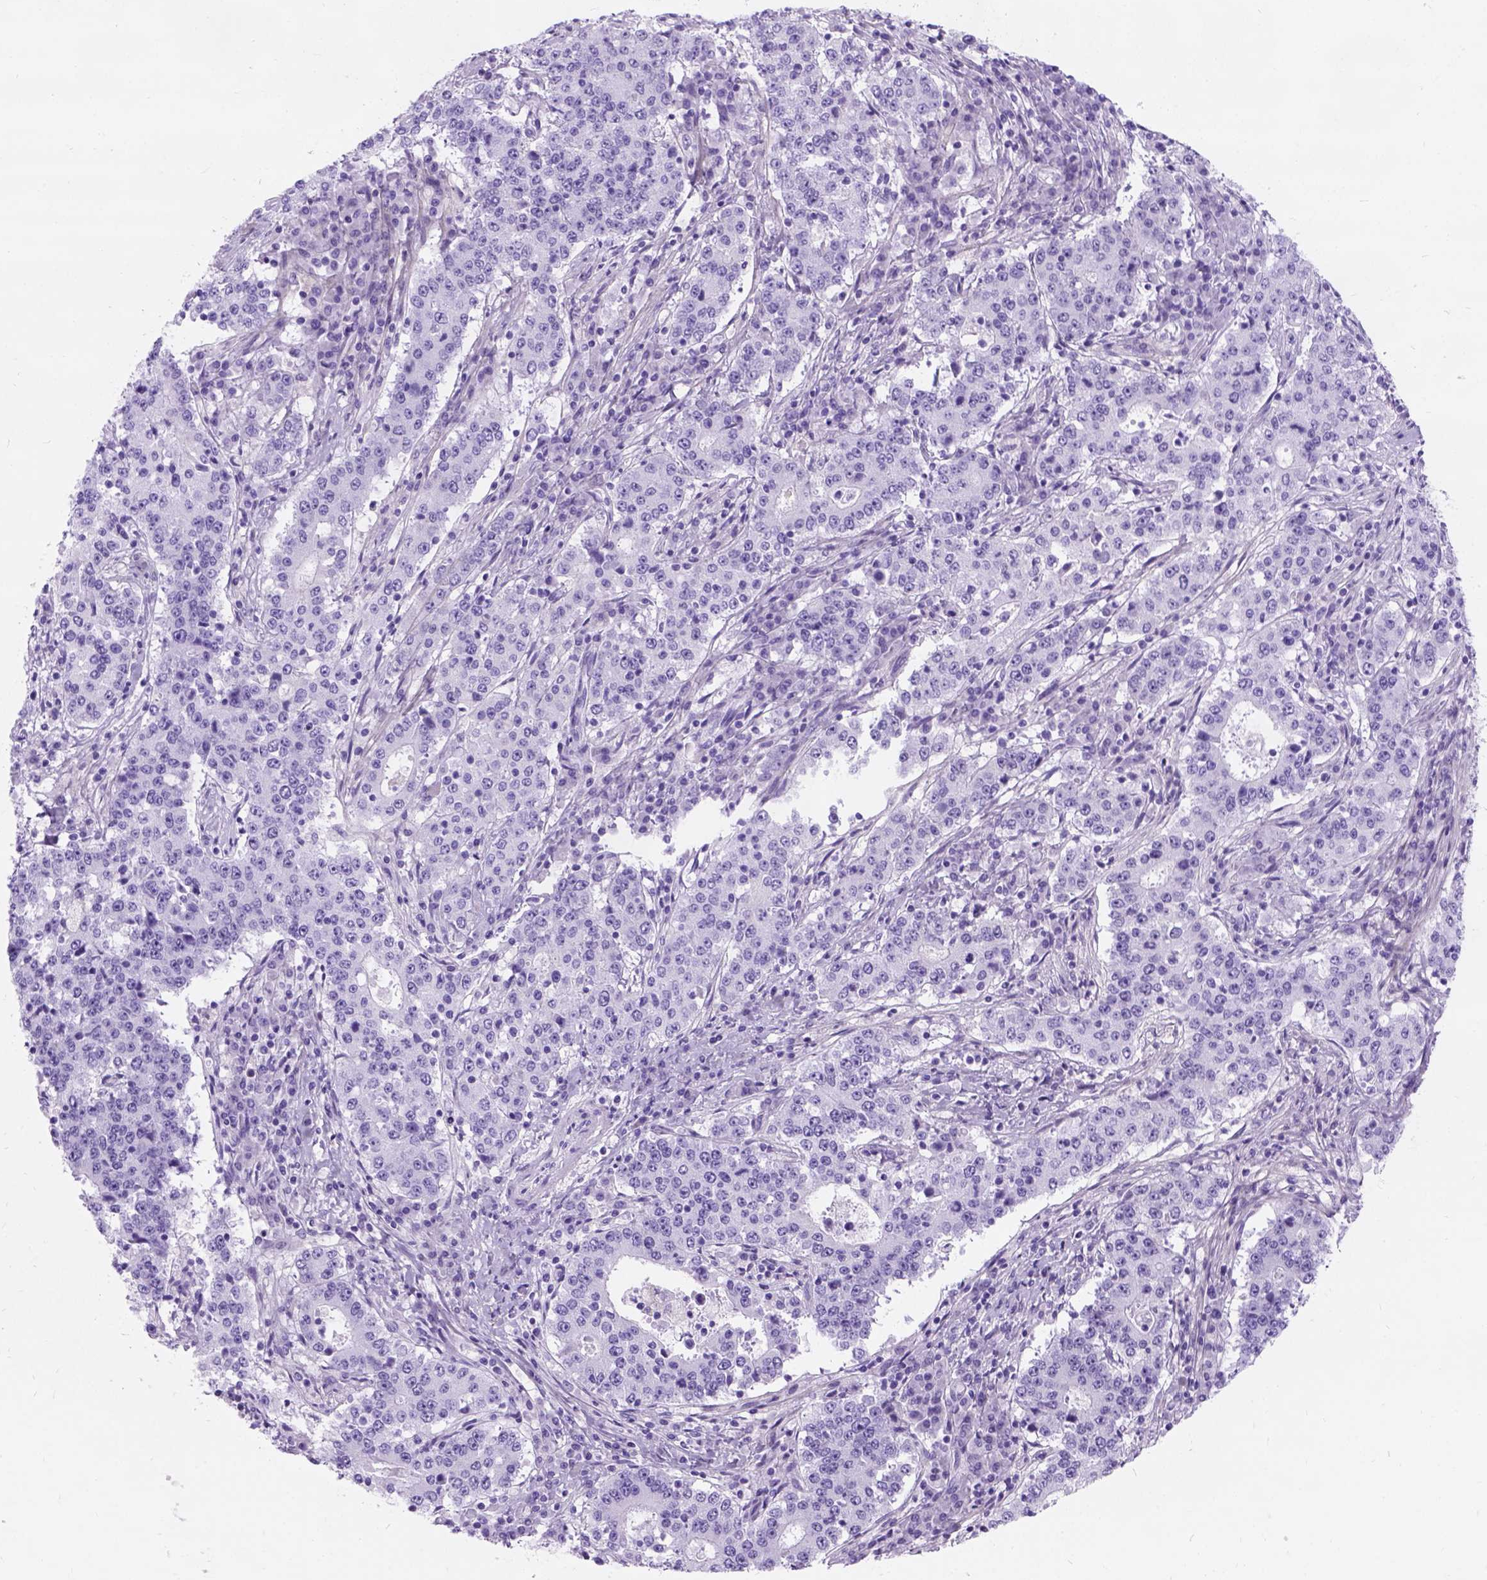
{"staining": {"intensity": "negative", "quantity": "none", "location": "none"}, "tissue": "stomach cancer", "cell_type": "Tumor cells", "image_type": "cancer", "snomed": [{"axis": "morphology", "description": "Adenocarcinoma, NOS"}, {"axis": "topography", "description": "Stomach"}], "caption": "DAB immunohistochemical staining of human stomach cancer (adenocarcinoma) reveals no significant staining in tumor cells. Brightfield microscopy of immunohistochemistry stained with DAB (brown) and hematoxylin (blue), captured at high magnification.", "gene": "C7orf57", "patient": {"sex": "male", "age": 59}}